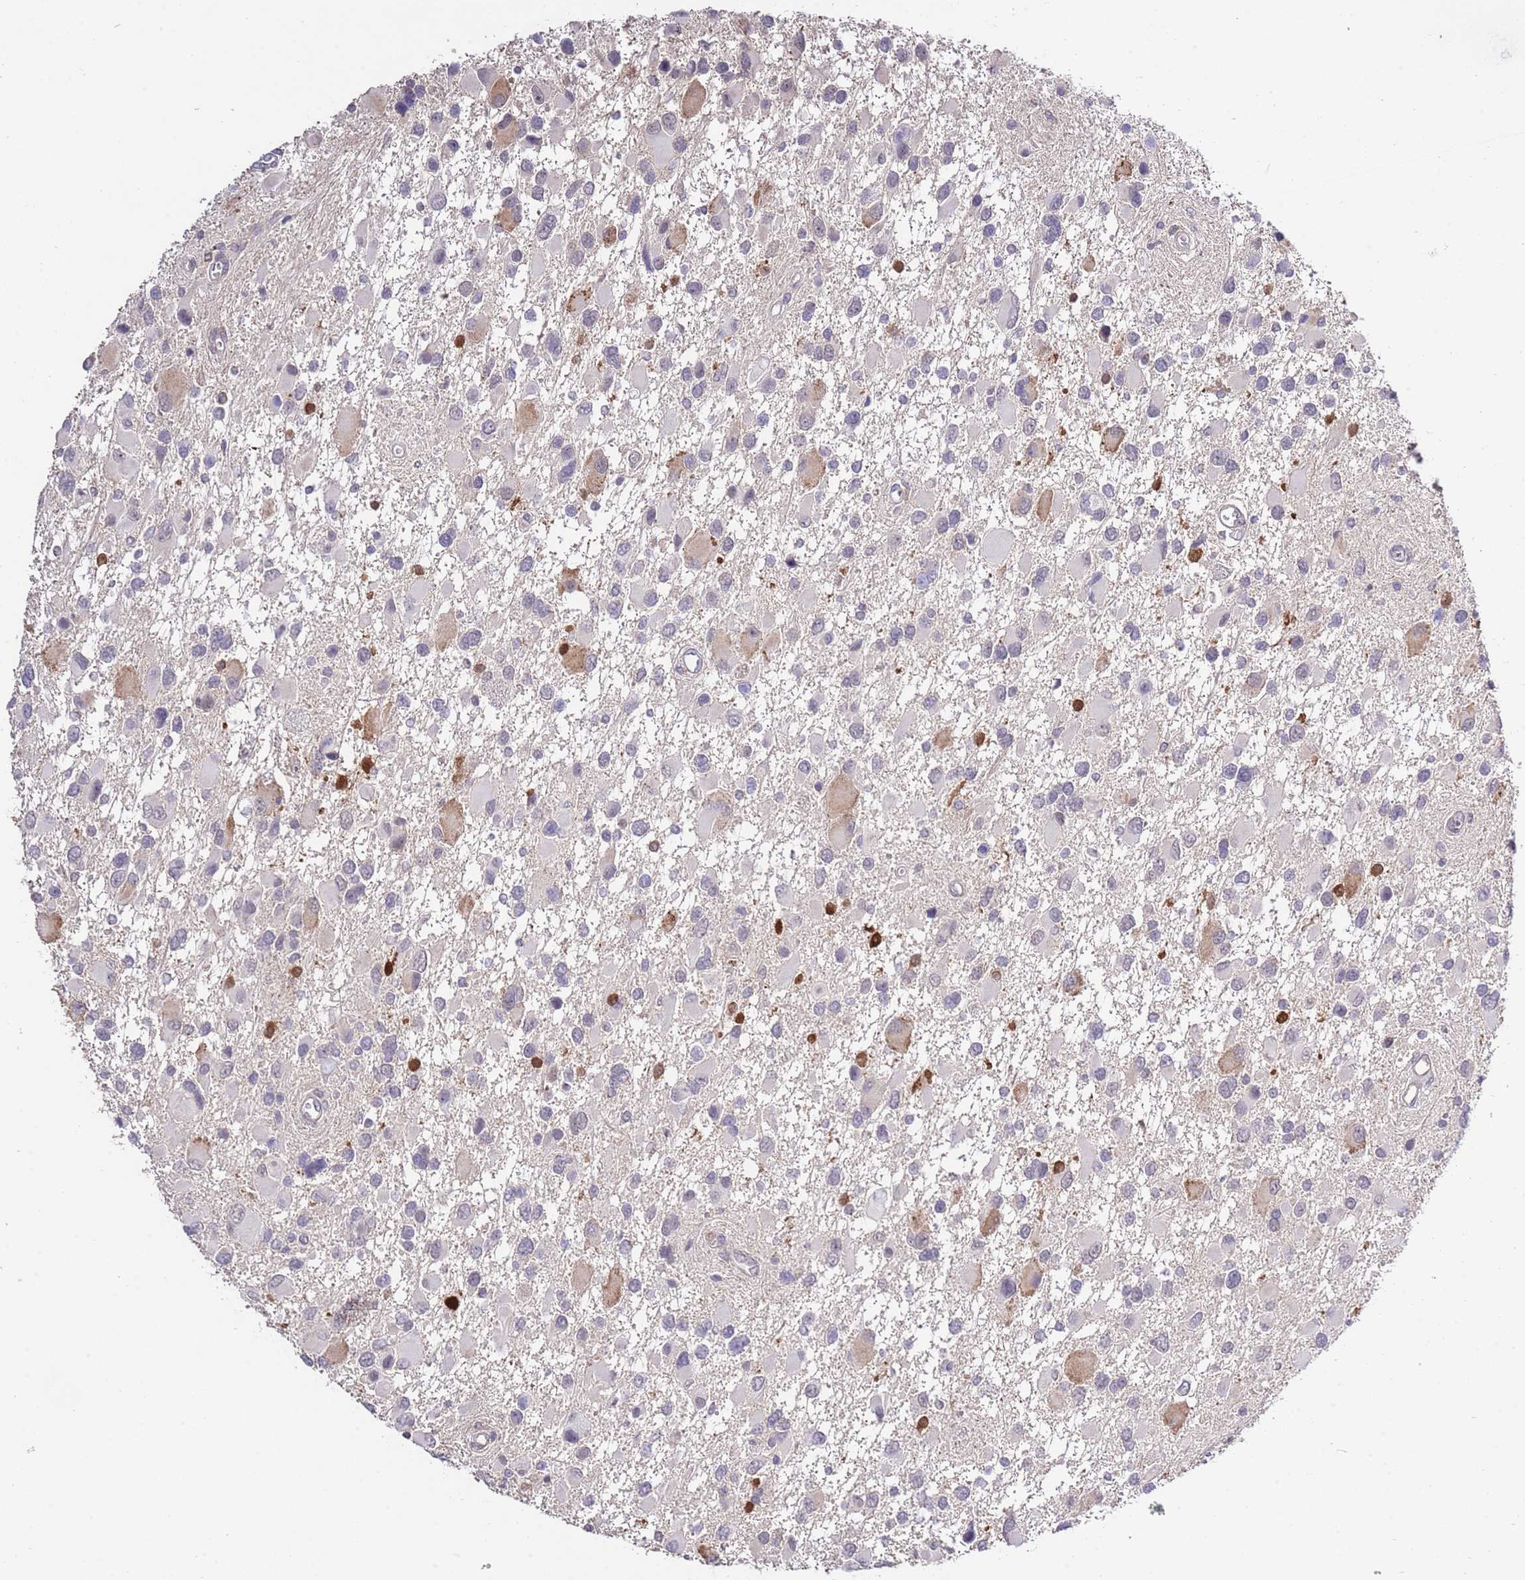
{"staining": {"intensity": "negative", "quantity": "none", "location": "none"}, "tissue": "glioma", "cell_type": "Tumor cells", "image_type": "cancer", "snomed": [{"axis": "morphology", "description": "Glioma, malignant, High grade"}, {"axis": "topography", "description": "Brain"}], "caption": "This is an immunohistochemistry (IHC) photomicrograph of glioma. There is no expression in tumor cells.", "gene": "EFHD1", "patient": {"sex": "male", "age": 53}}